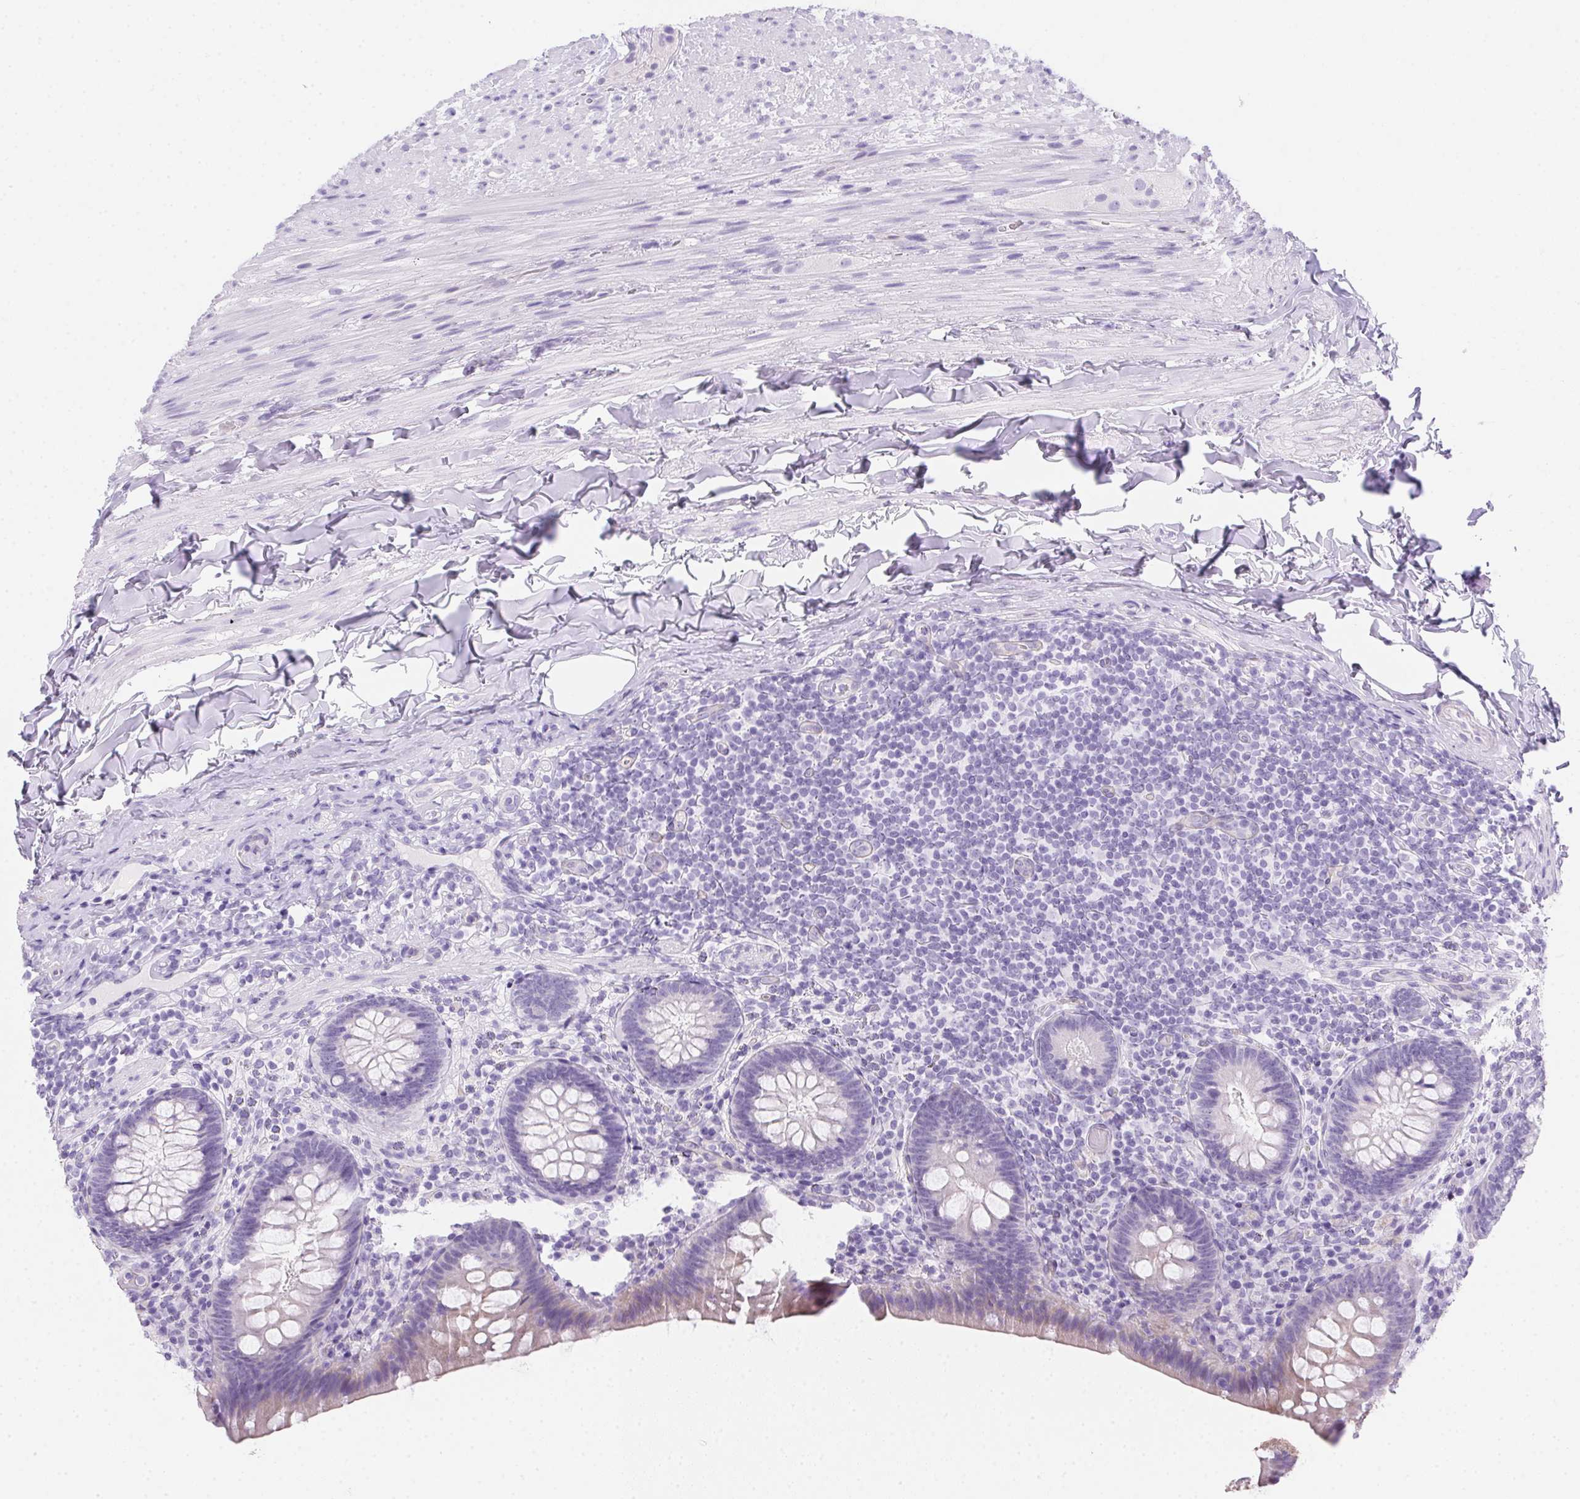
{"staining": {"intensity": "negative", "quantity": "none", "location": "none"}, "tissue": "appendix", "cell_type": "Glandular cells", "image_type": "normal", "snomed": [{"axis": "morphology", "description": "Normal tissue, NOS"}, {"axis": "topography", "description": "Appendix"}], "caption": "Glandular cells are negative for brown protein staining in benign appendix. Nuclei are stained in blue.", "gene": "SPACA5B", "patient": {"sex": "male", "age": 47}}